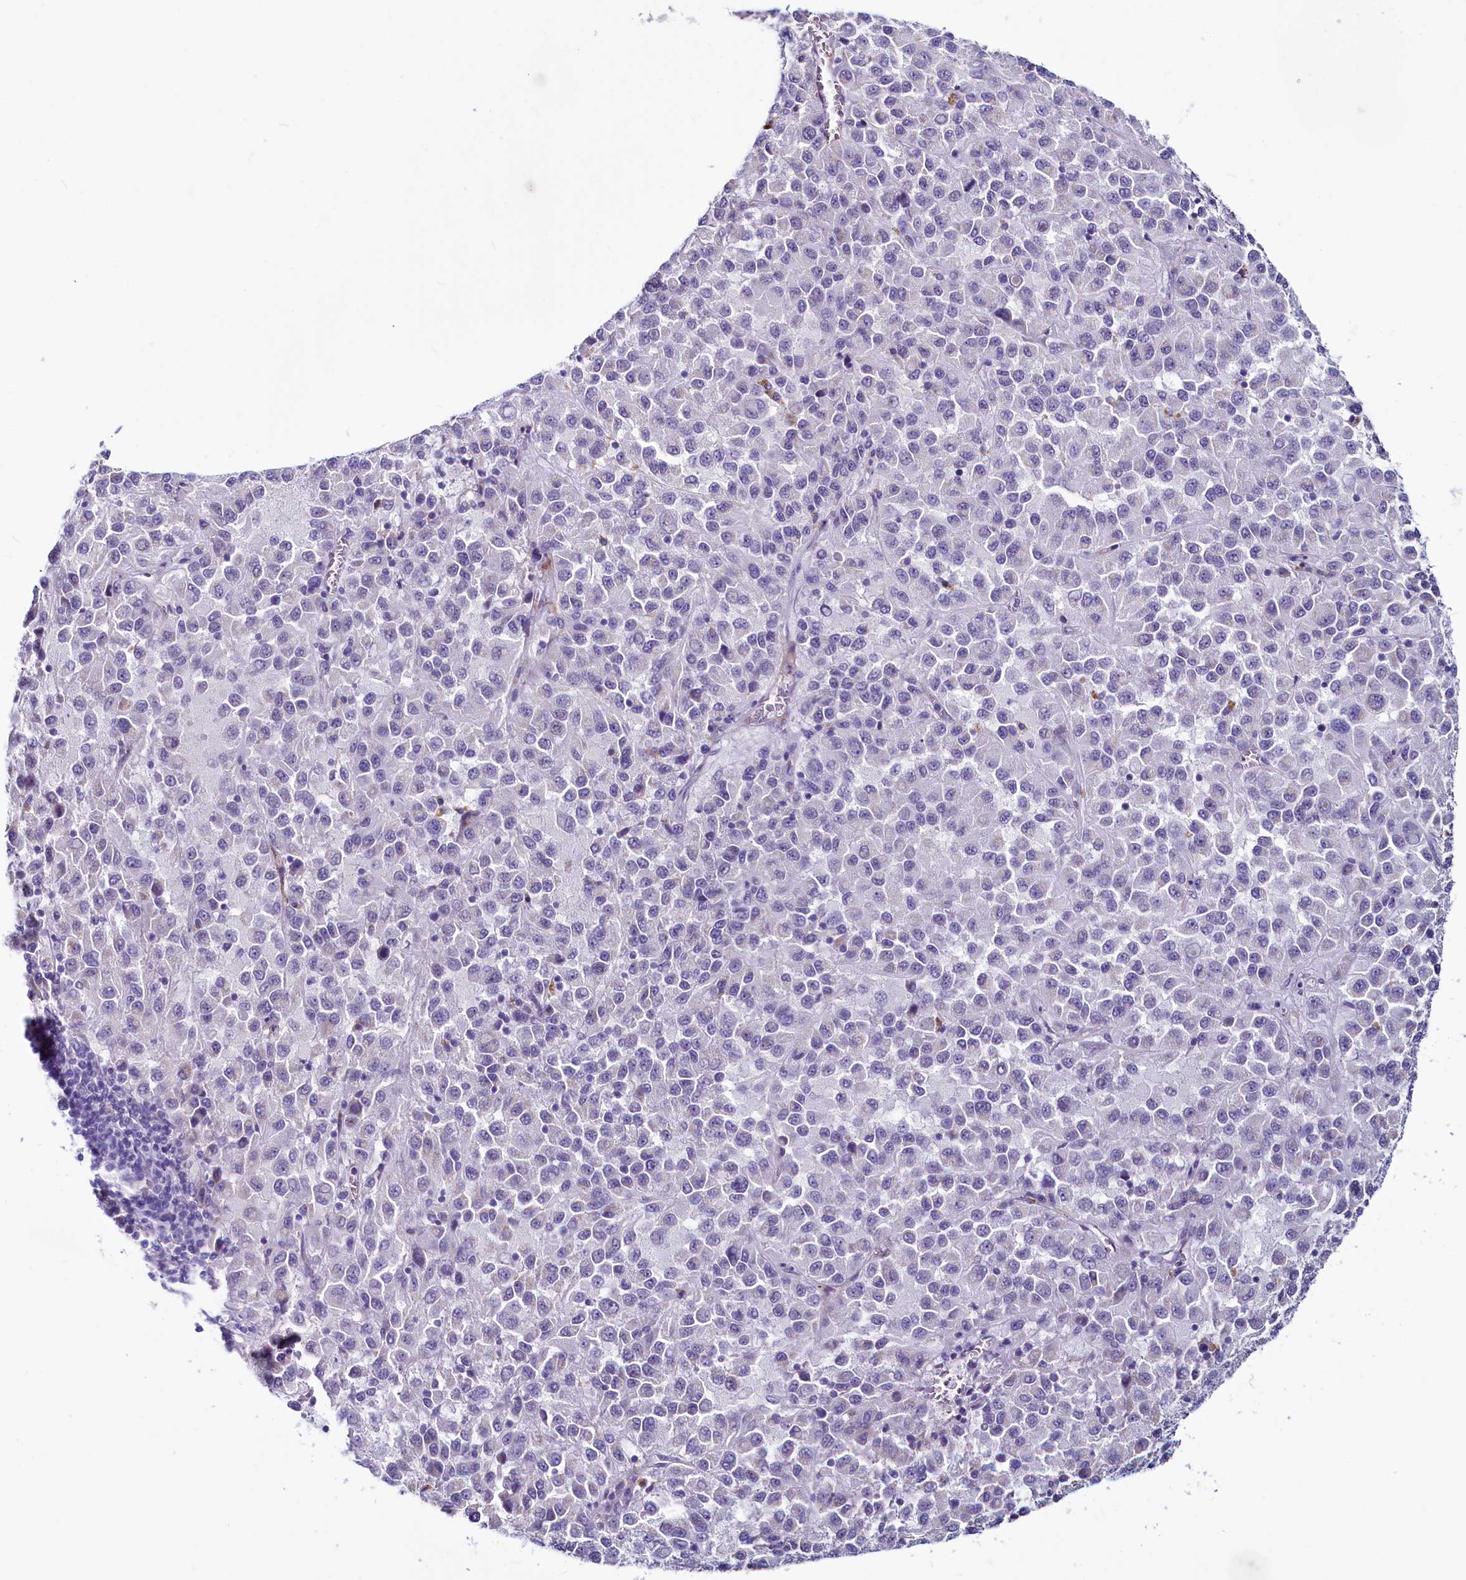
{"staining": {"intensity": "negative", "quantity": "none", "location": "none"}, "tissue": "melanoma", "cell_type": "Tumor cells", "image_type": "cancer", "snomed": [{"axis": "morphology", "description": "Malignant melanoma, Metastatic site"}, {"axis": "topography", "description": "Lung"}], "caption": "Micrograph shows no protein positivity in tumor cells of melanoma tissue.", "gene": "INSC", "patient": {"sex": "male", "age": 64}}